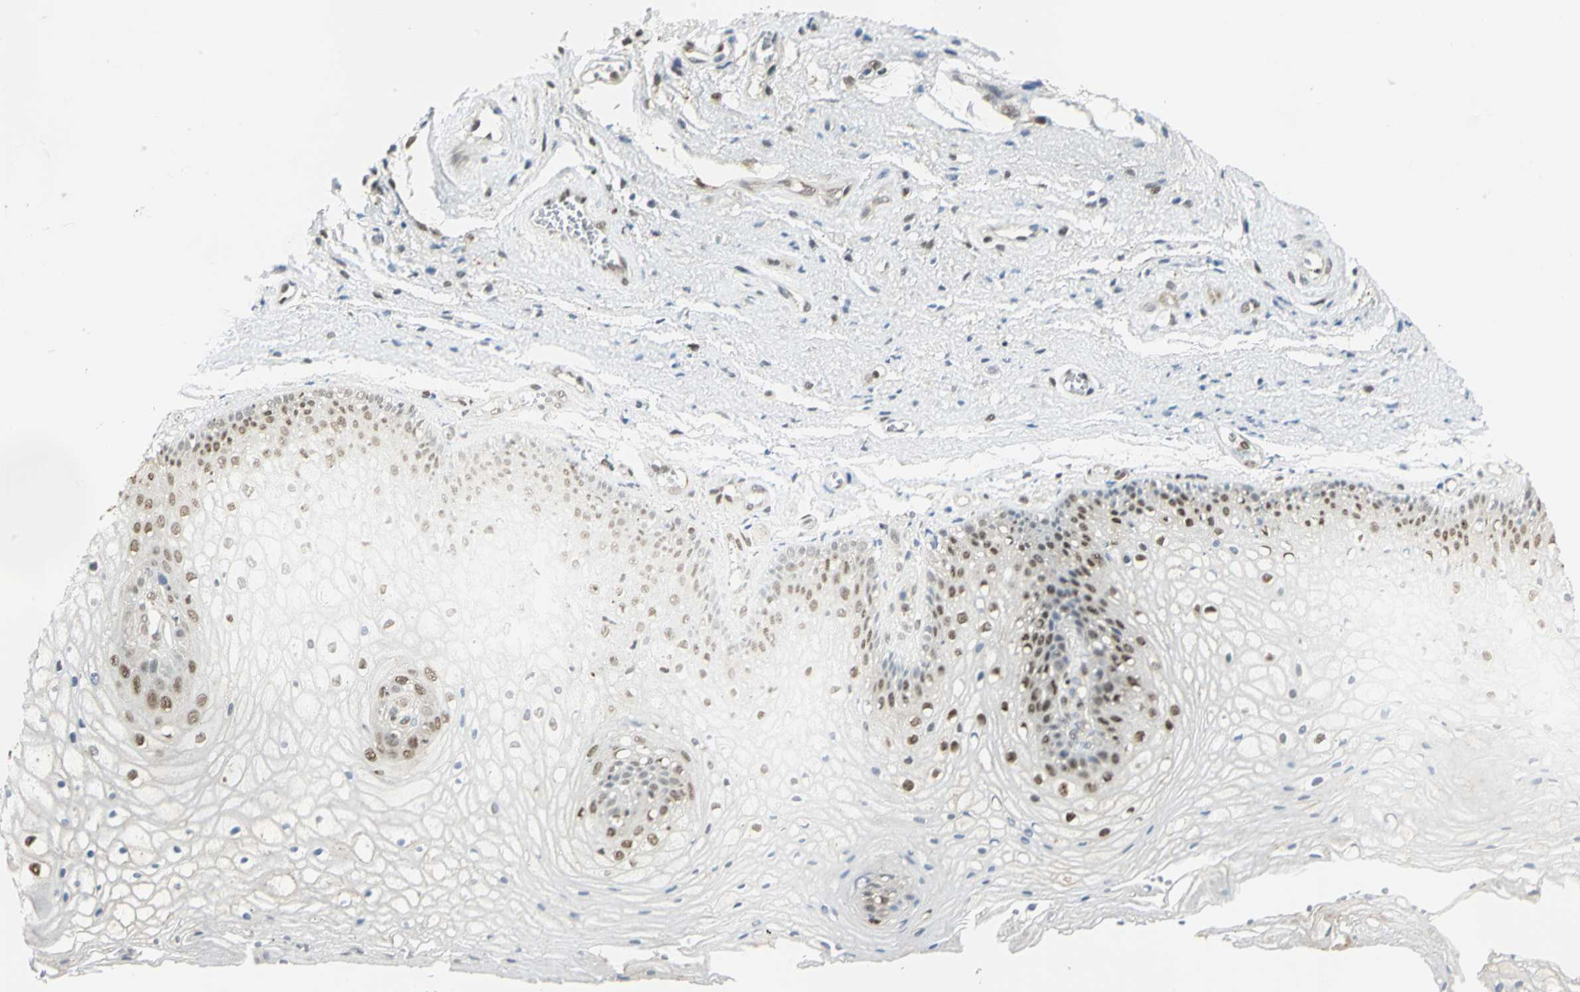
{"staining": {"intensity": "negative", "quantity": "none", "location": "none"}, "tissue": "vagina", "cell_type": "Squamous epithelial cells", "image_type": "normal", "snomed": [{"axis": "morphology", "description": "Normal tissue, NOS"}, {"axis": "topography", "description": "Vagina"}], "caption": "The histopathology image exhibits no significant positivity in squamous epithelial cells of vagina.", "gene": "DDX5", "patient": {"sex": "female", "age": 34}}